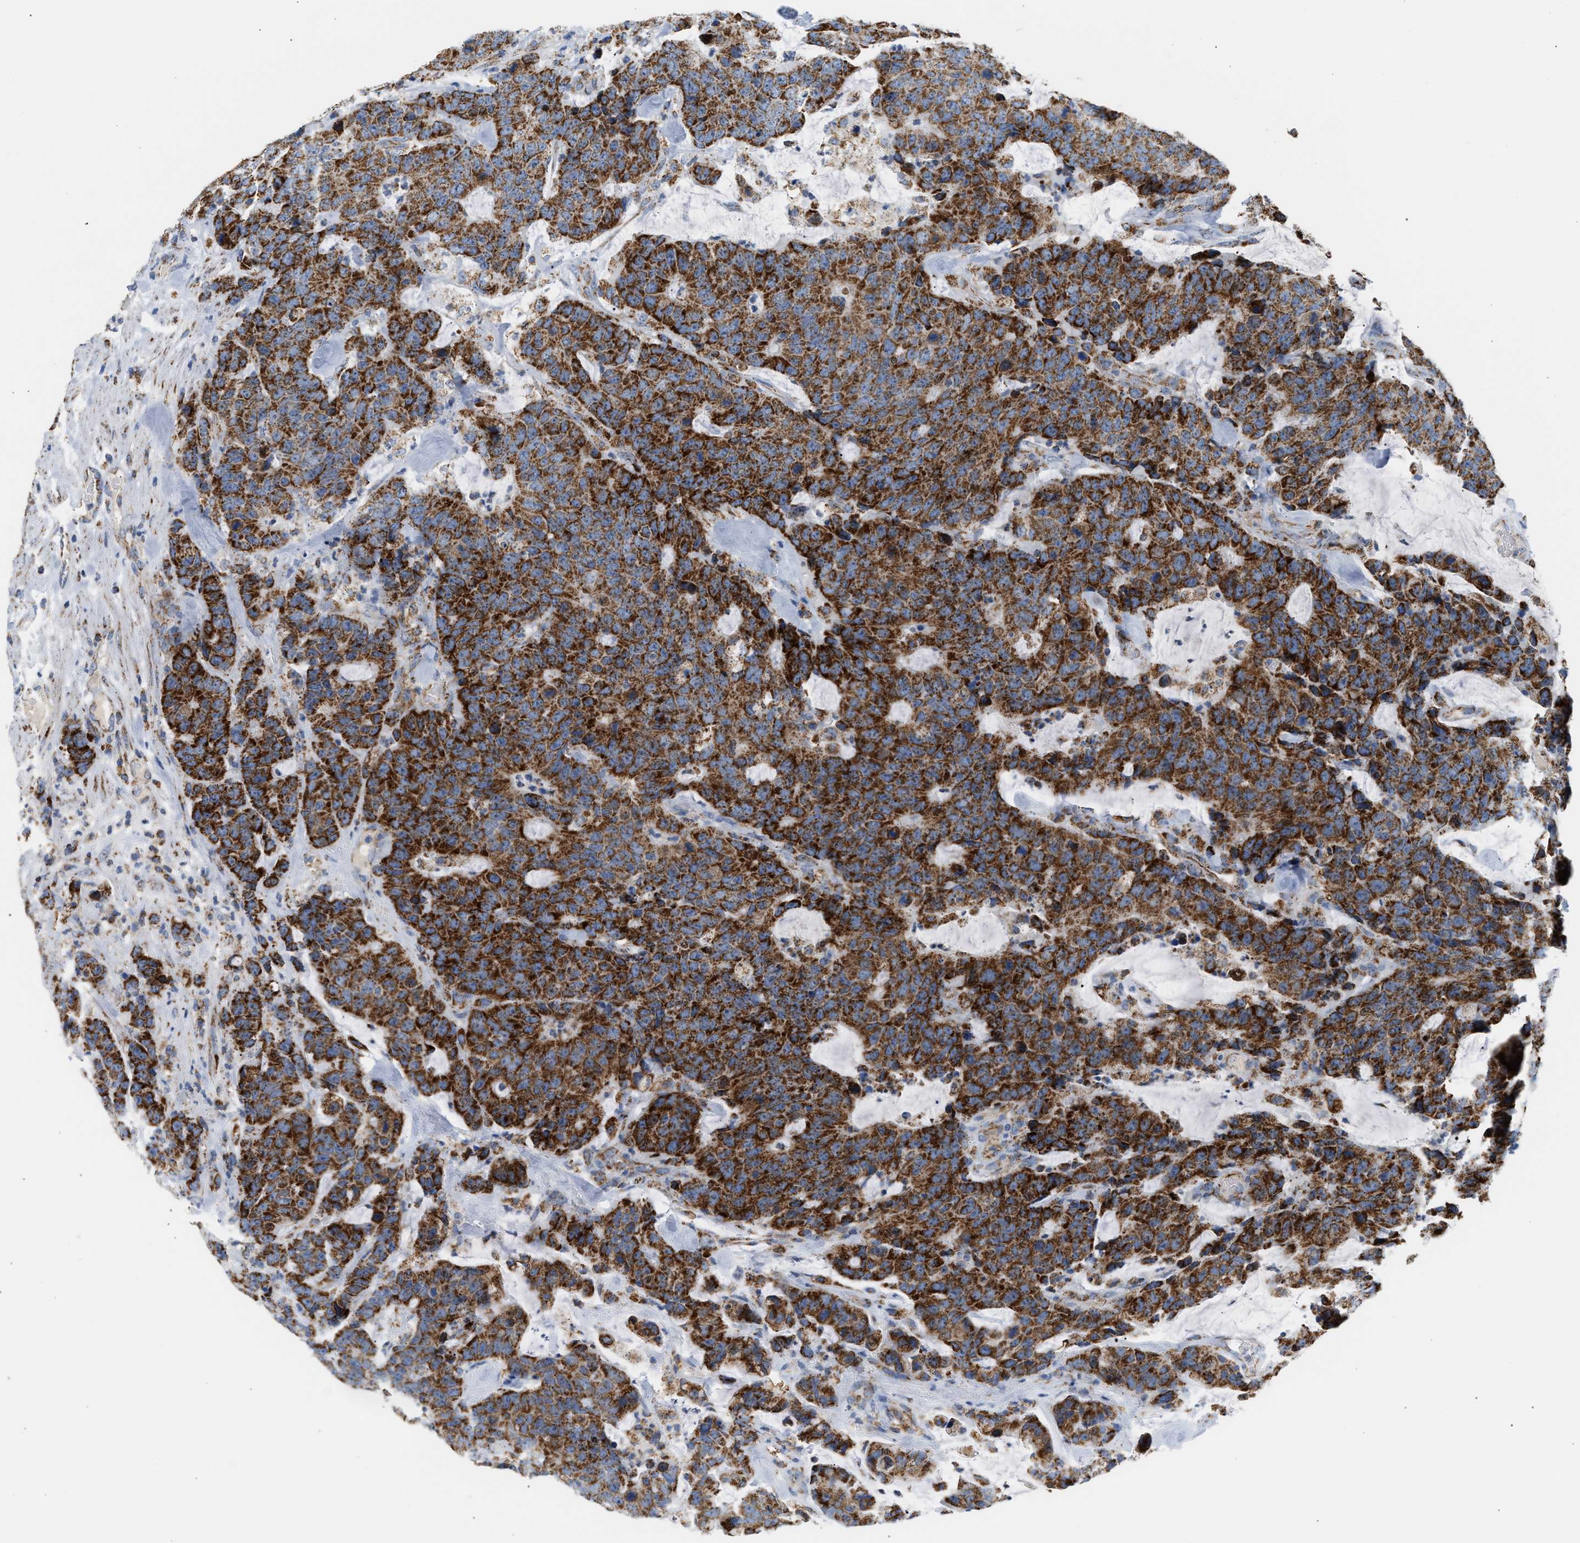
{"staining": {"intensity": "strong", "quantity": ">75%", "location": "cytoplasmic/membranous"}, "tissue": "colorectal cancer", "cell_type": "Tumor cells", "image_type": "cancer", "snomed": [{"axis": "morphology", "description": "Adenocarcinoma, NOS"}, {"axis": "topography", "description": "Colon"}], "caption": "The micrograph demonstrates a brown stain indicating the presence of a protein in the cytoplasmic/membranous of tumor cells in colorectal cancer (adenocarcinoma).", "gene": "OGDH", "patient": {"sex": "female", "age": 86}}